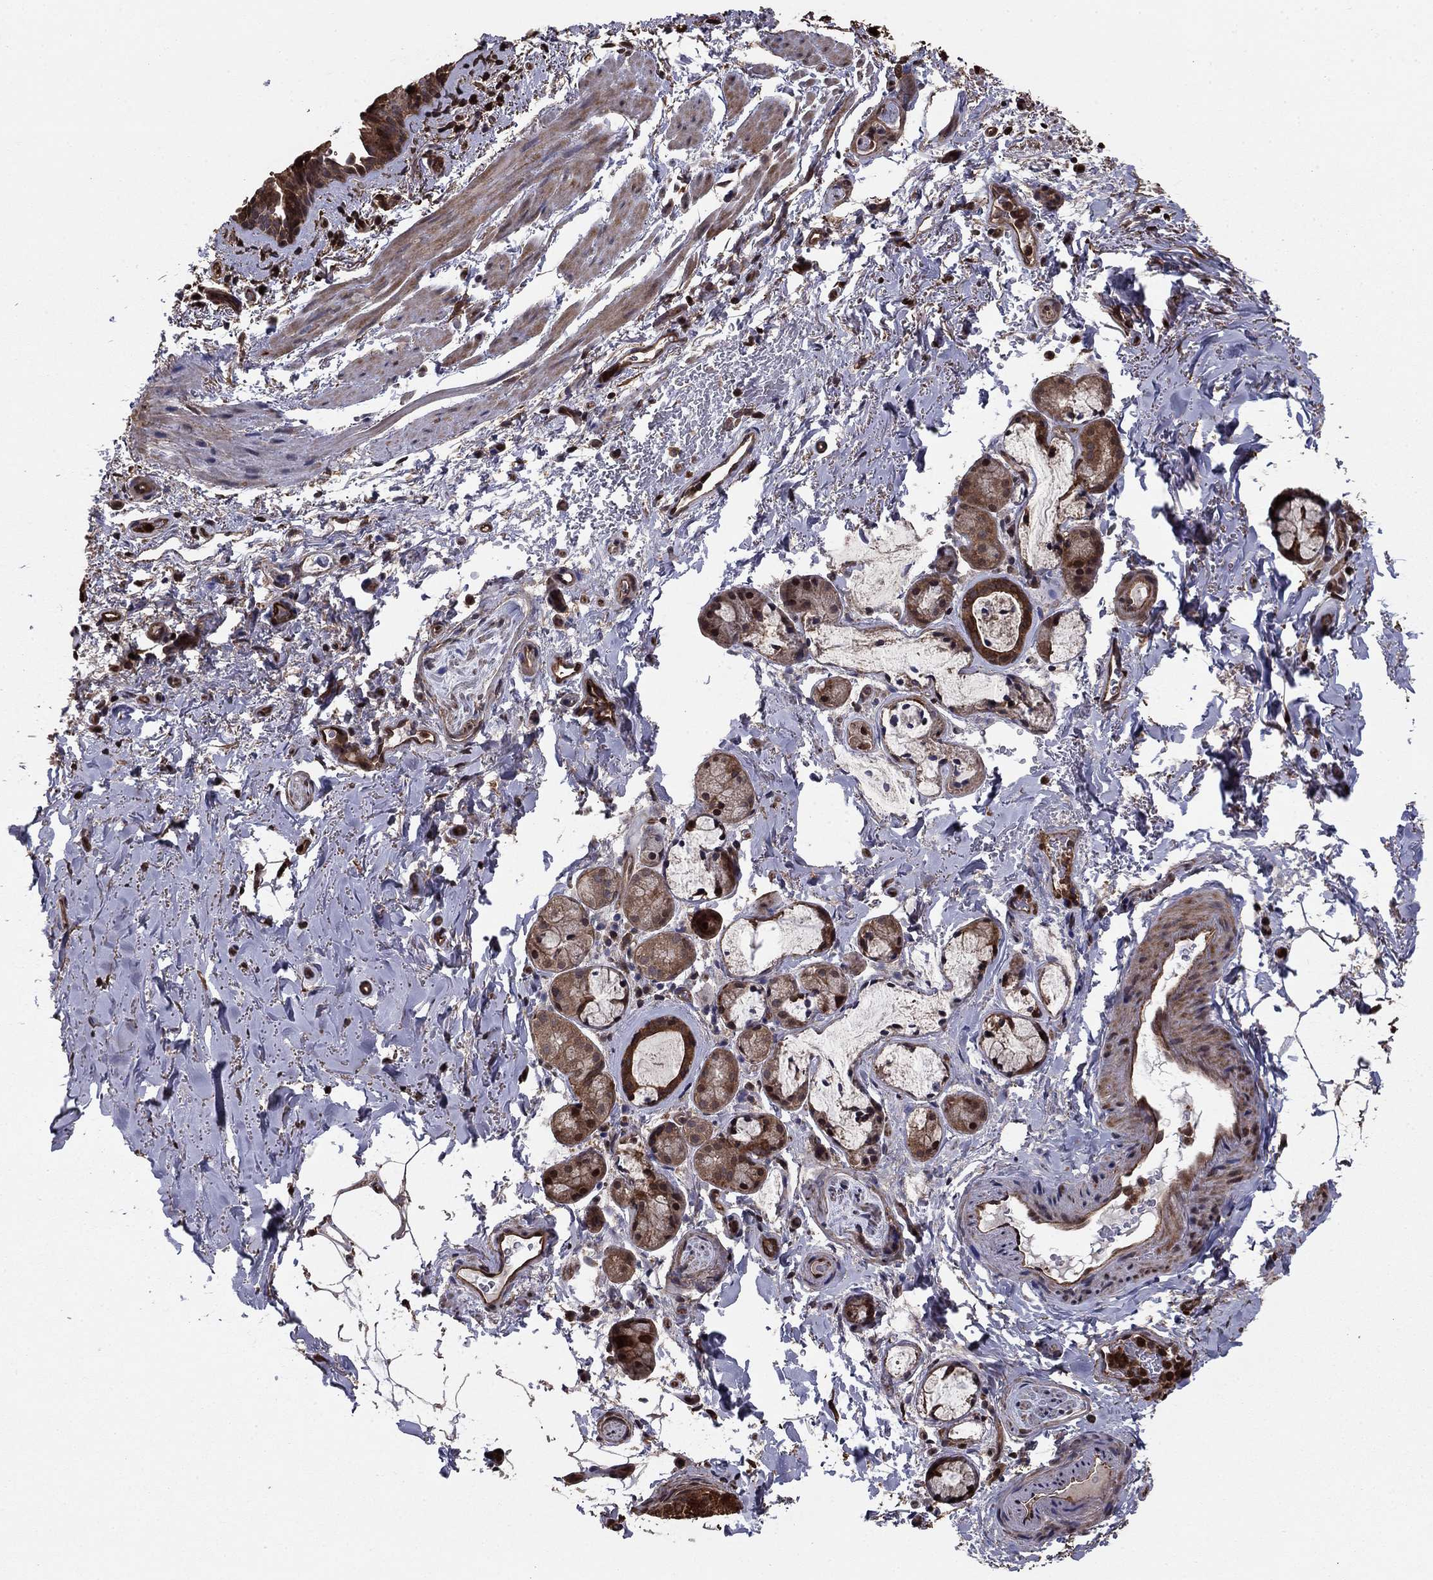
{"staining": {"intensity": "strong", "quantity": ">75%", "location": "cytoplasmic/membranous"}, "tissue": "bronchus", "cell_type": "Respiratory epithelial cells", "image_type": "normal", "snomed": [{"axis": "morphology", "description": "Normal tissue, NOS"}, {"axis": "topography", "description": "Bronchus"}], "caption": "Bronchus stained with a brown dye reveals strong cytoplasmic/membranous positive positivity in about >75% of respiratory epithelial cells.", "gene": "GYG1", "patient": {"sex": "female", "age": 64}}